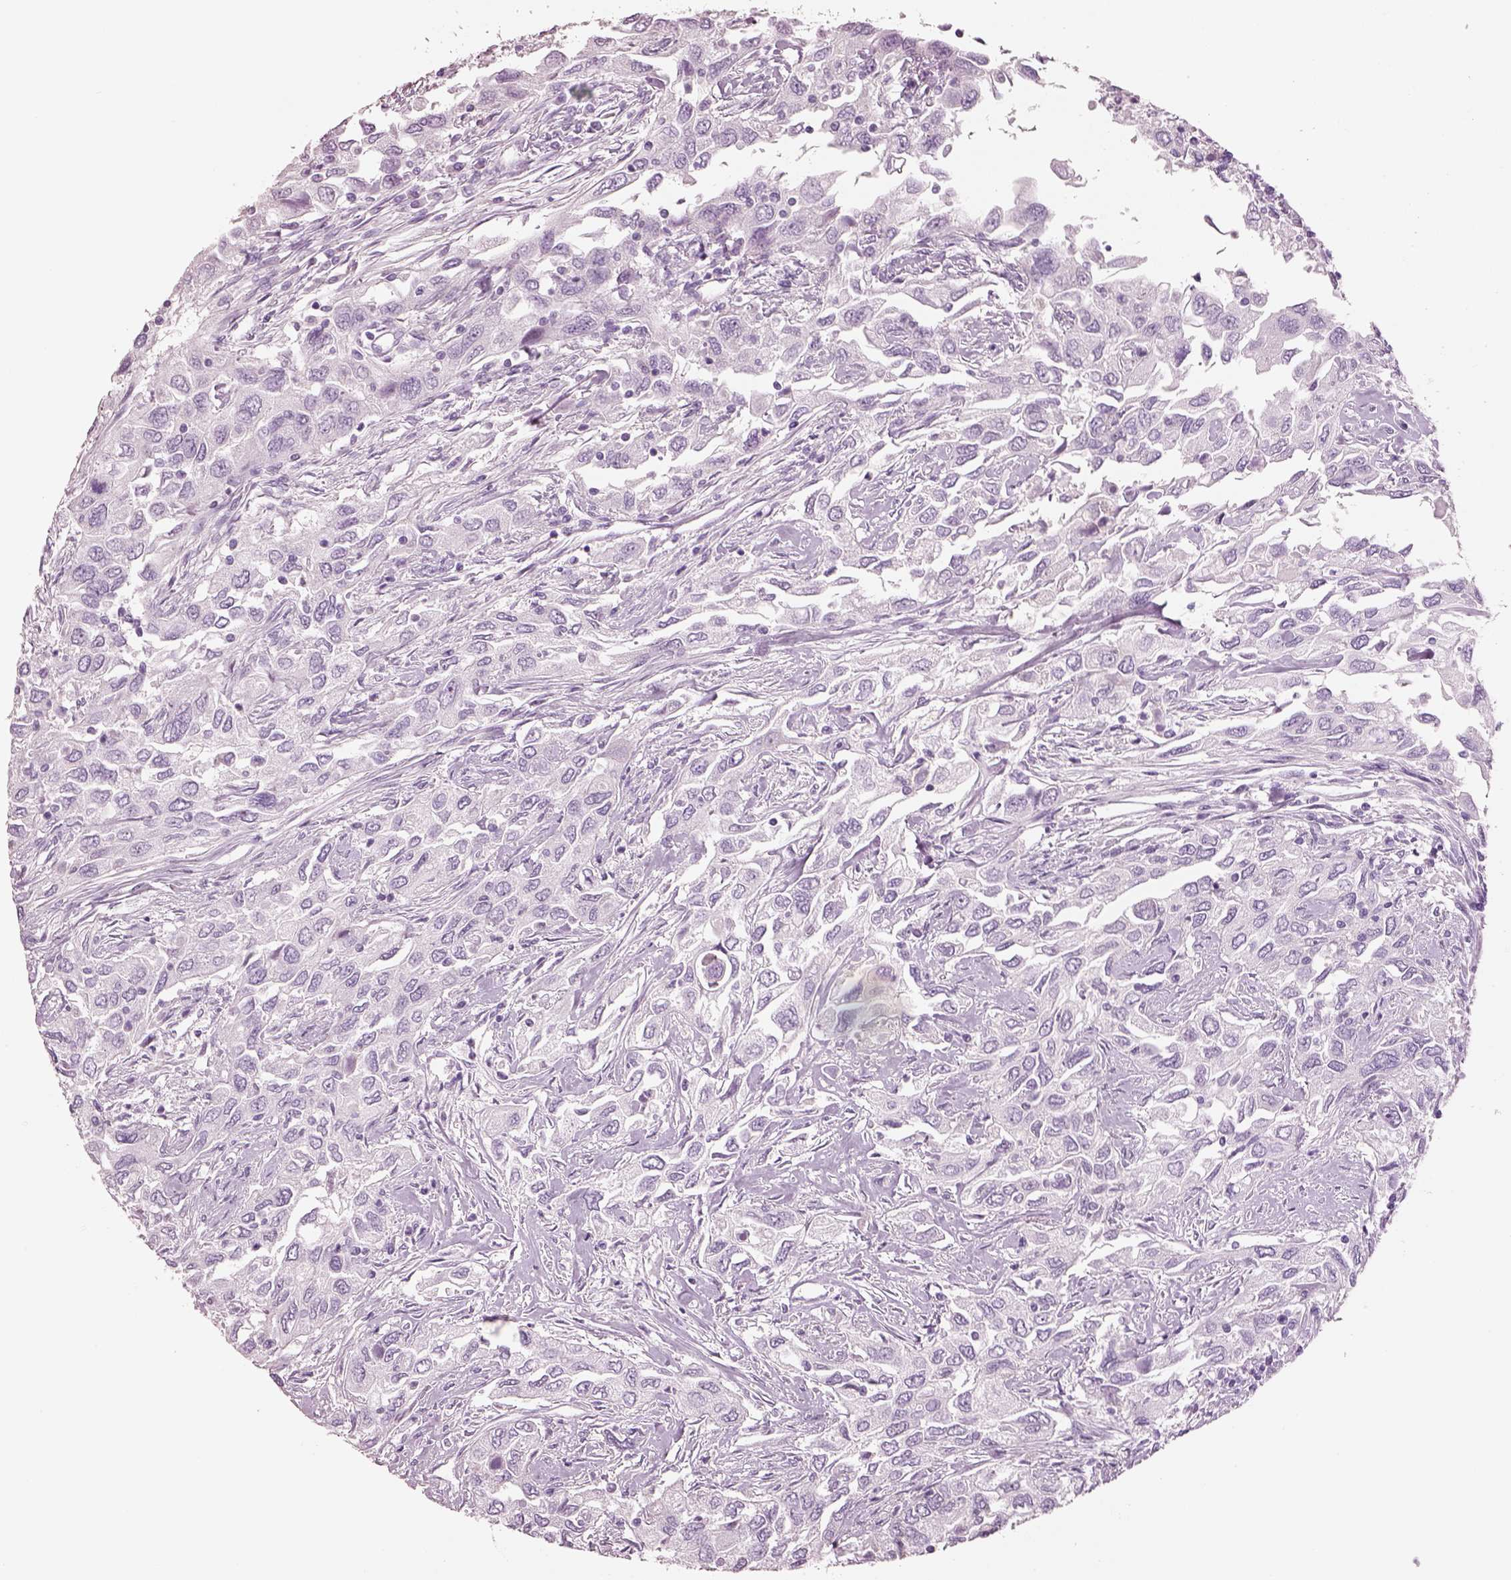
{"staining": {"intensity": "negative", "quantity": "none", "location": "none"}, "tissue": "urothelial cancer", "cell_type": "Tumor cells", "image_type": "cancer", "snomed": [{"axis": "morphology", "description": "Urothelial carcinoma, High grade"}, {"axis": "topography", "description": "Urinary bladder"}], "caption": "Tumor cells show no significant protein positivity in high-grade urothelial carcinoma.", "gene": "ELSPBP1", "patient": {"sex": "male", "age": 76}}